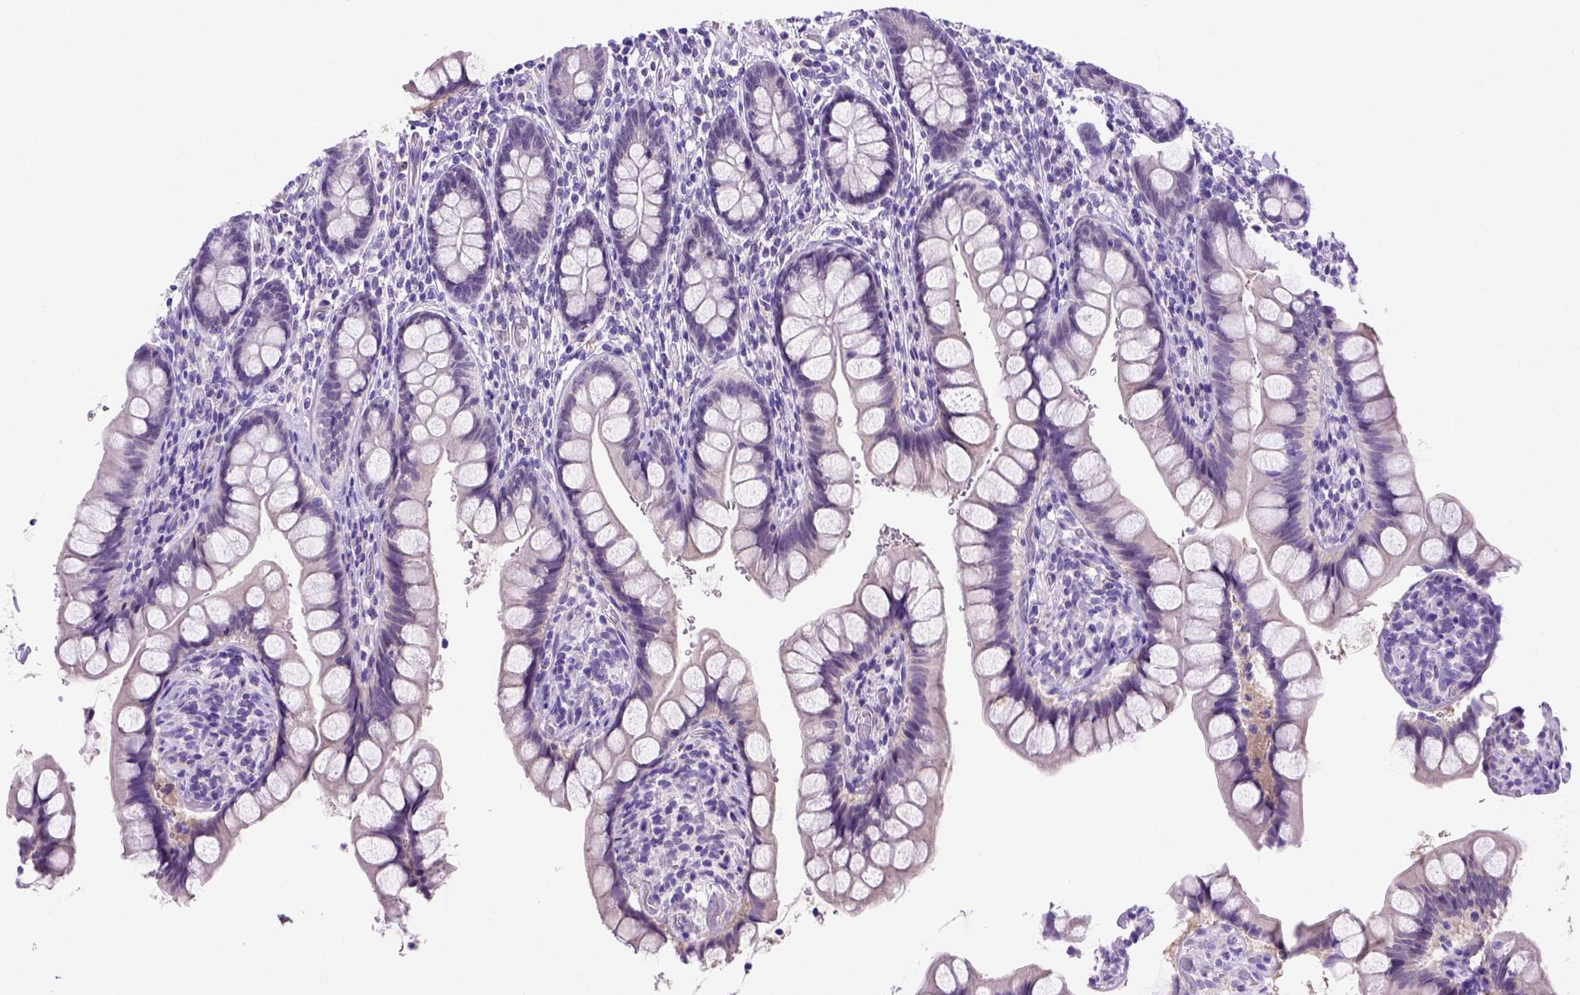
{"staining": {"intensity": "negative", "quantity": "none", "location": "none"}, "tissue": "small intestine", "cell_type": "Glandular cells", "image_type": "normal", "snomed": [{"axis": "morphology", "description": "Normal tissue, NOS"}, {"axis": "topography", "description": "Small intestine"}], "caption": "A histopathology image of small intestine stained for a protein displays no brown staining in glandular cells. Nuclei are stained in blue.", "gene": "FAM81B", "patient": {"sex": "male", "age": 70}}